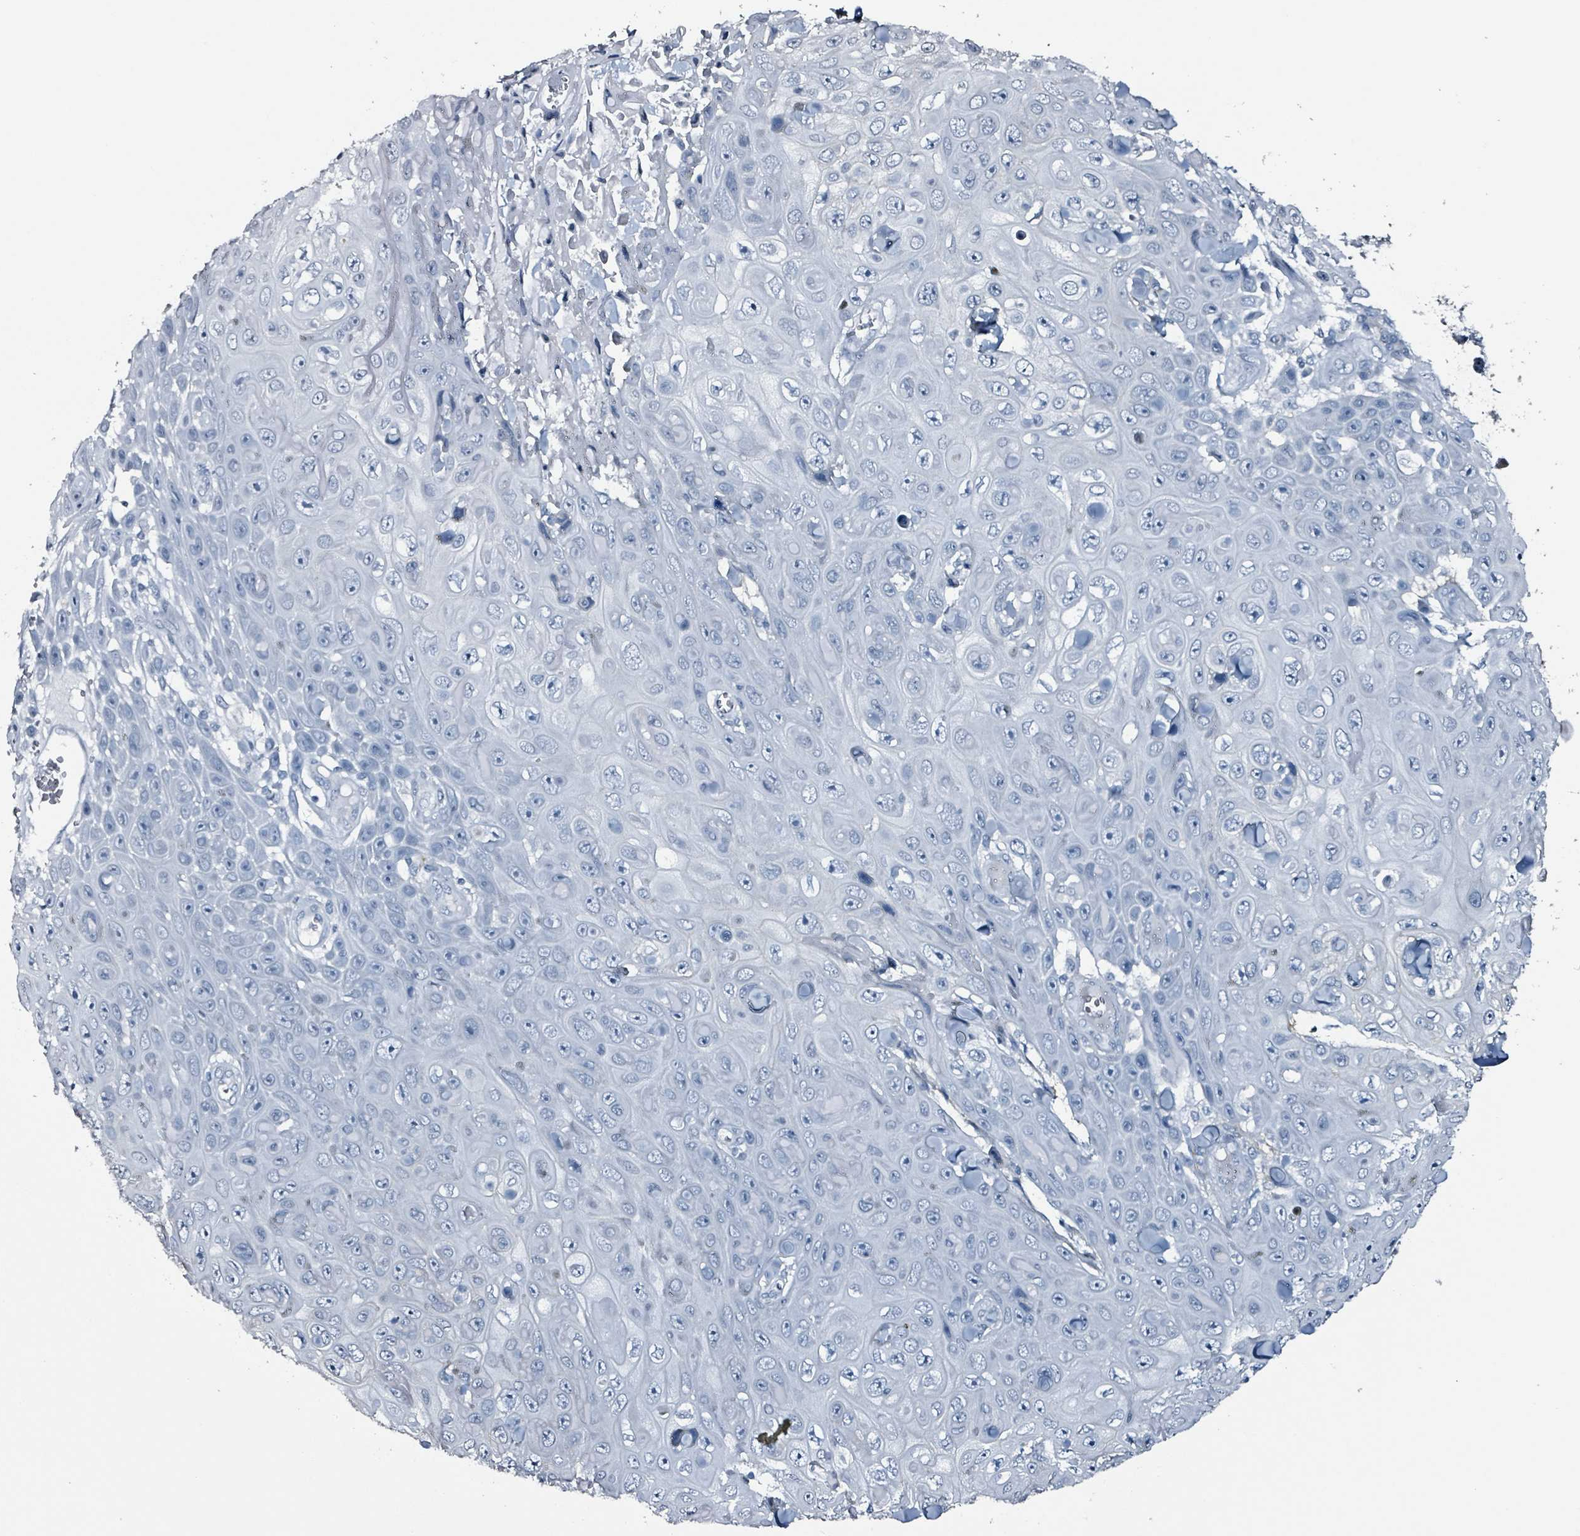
{"staining": {"intensity": "negative", "quantity": "none", "location": "none"}, "tissue": "skin cancer", "cell_type": "Tumor cells", "image_type": "cancer", "snomed": [{"axis": "morphology", "description": "Squamous cell carcinoma, NOS"}, {"axis": "topography", "description": "Skin"}], "caption": "The photomicrograph exhibits no staining of tumor cells in skin cancer (squamous cell carcinoma).", "gene": "CA9", "patient": {"sex": "male", "age": 82}}